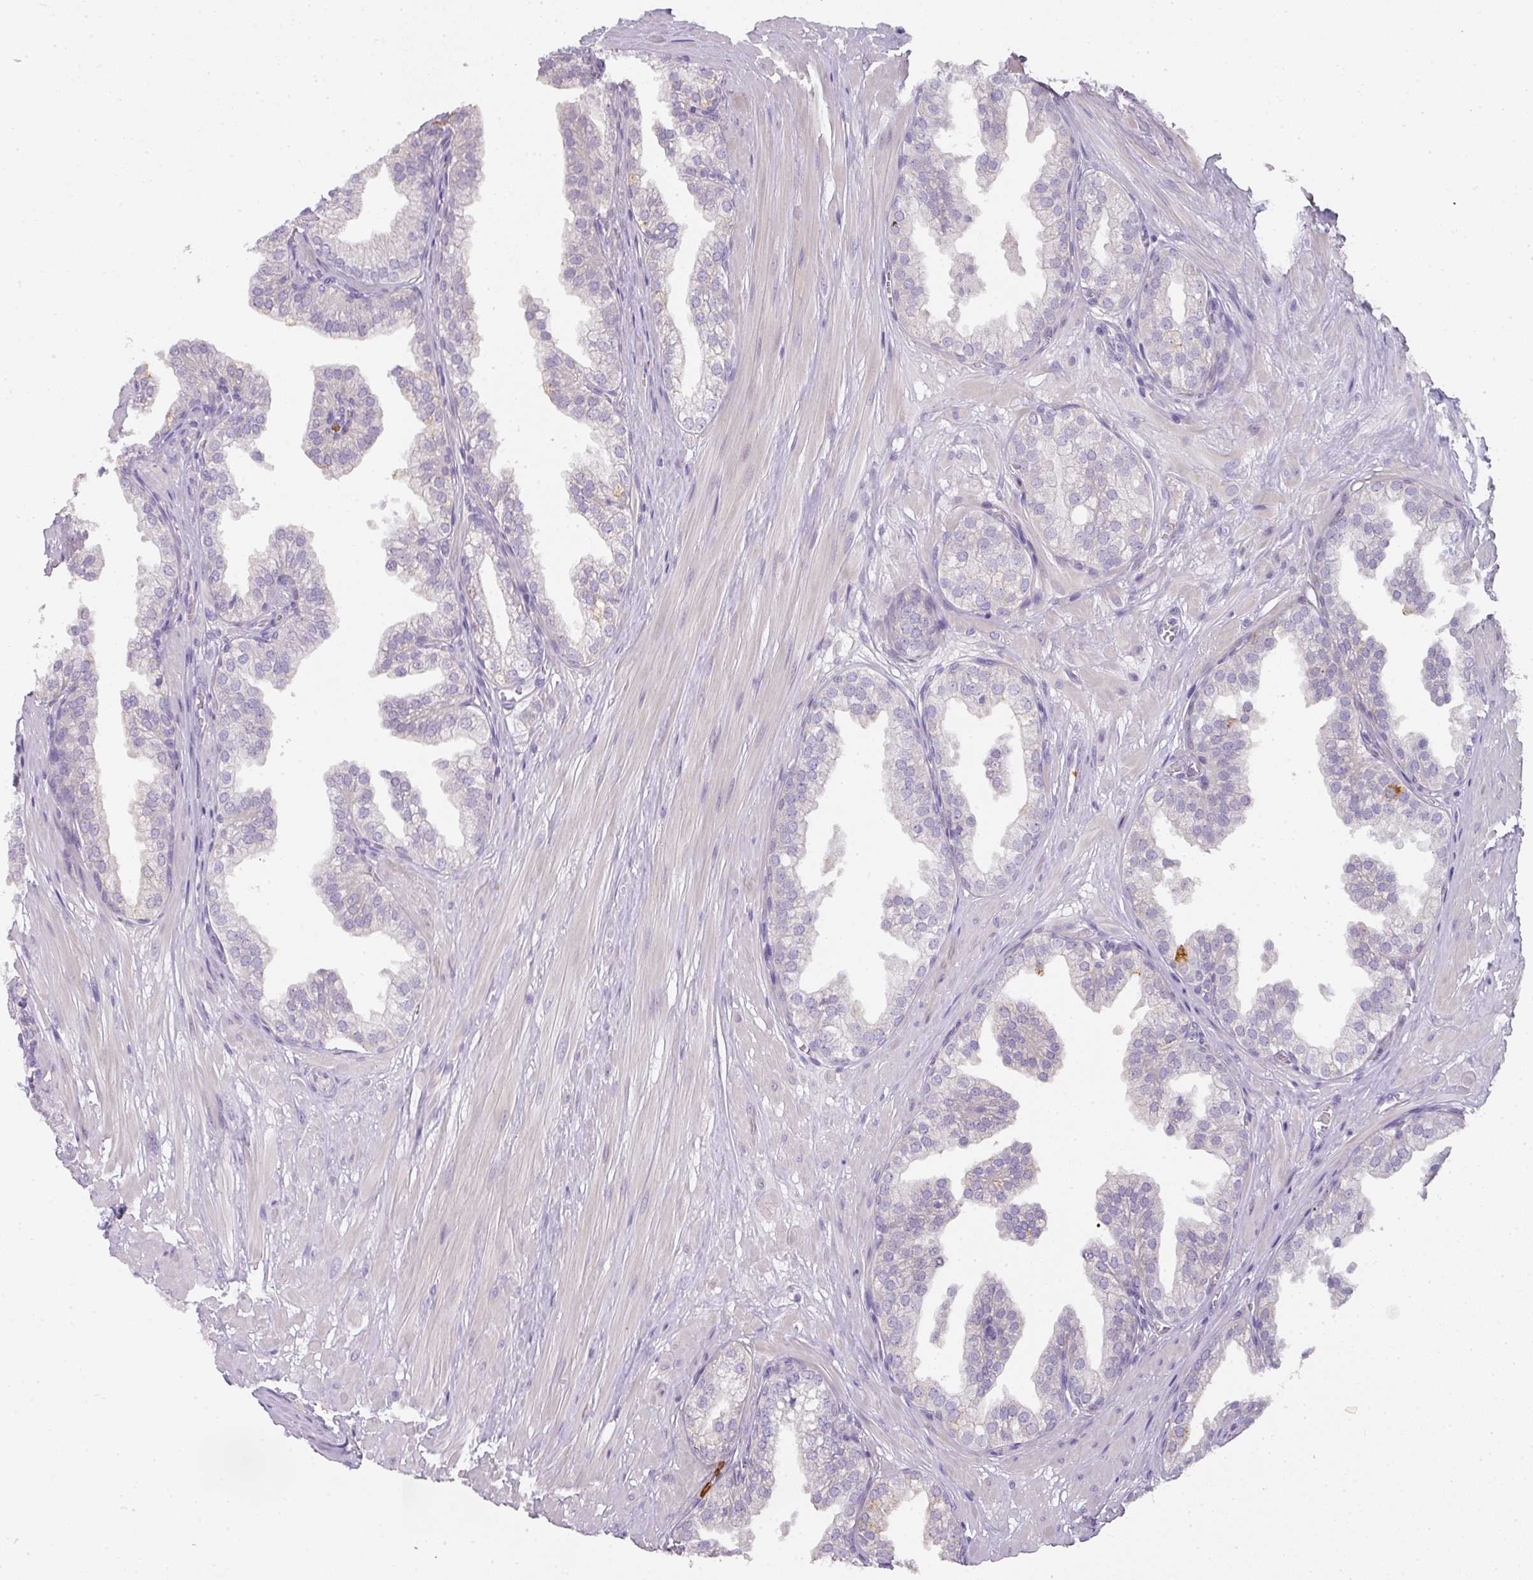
{"staining": {"intensity": "negative", "quantity": "none", "location": "none"}, "tissue": "prostate", "cell_type": "Glandular cells", "image_type": "normal", "snomed": [{"axis": "morphology", "description": "Normal tissue, NOS"}, {"axis": "topography", "description": "Prostate"}, {"axis": "topography", "description": "Peripheral nerve tissue"}], "caption": "Immunohistochemistry histopathology image of benign prostate: prostate stained with DAB reveals no significant protein positivity in glandular cells.", "gene": "HHEX", "patient": {"sex": "male", "age": 55}}